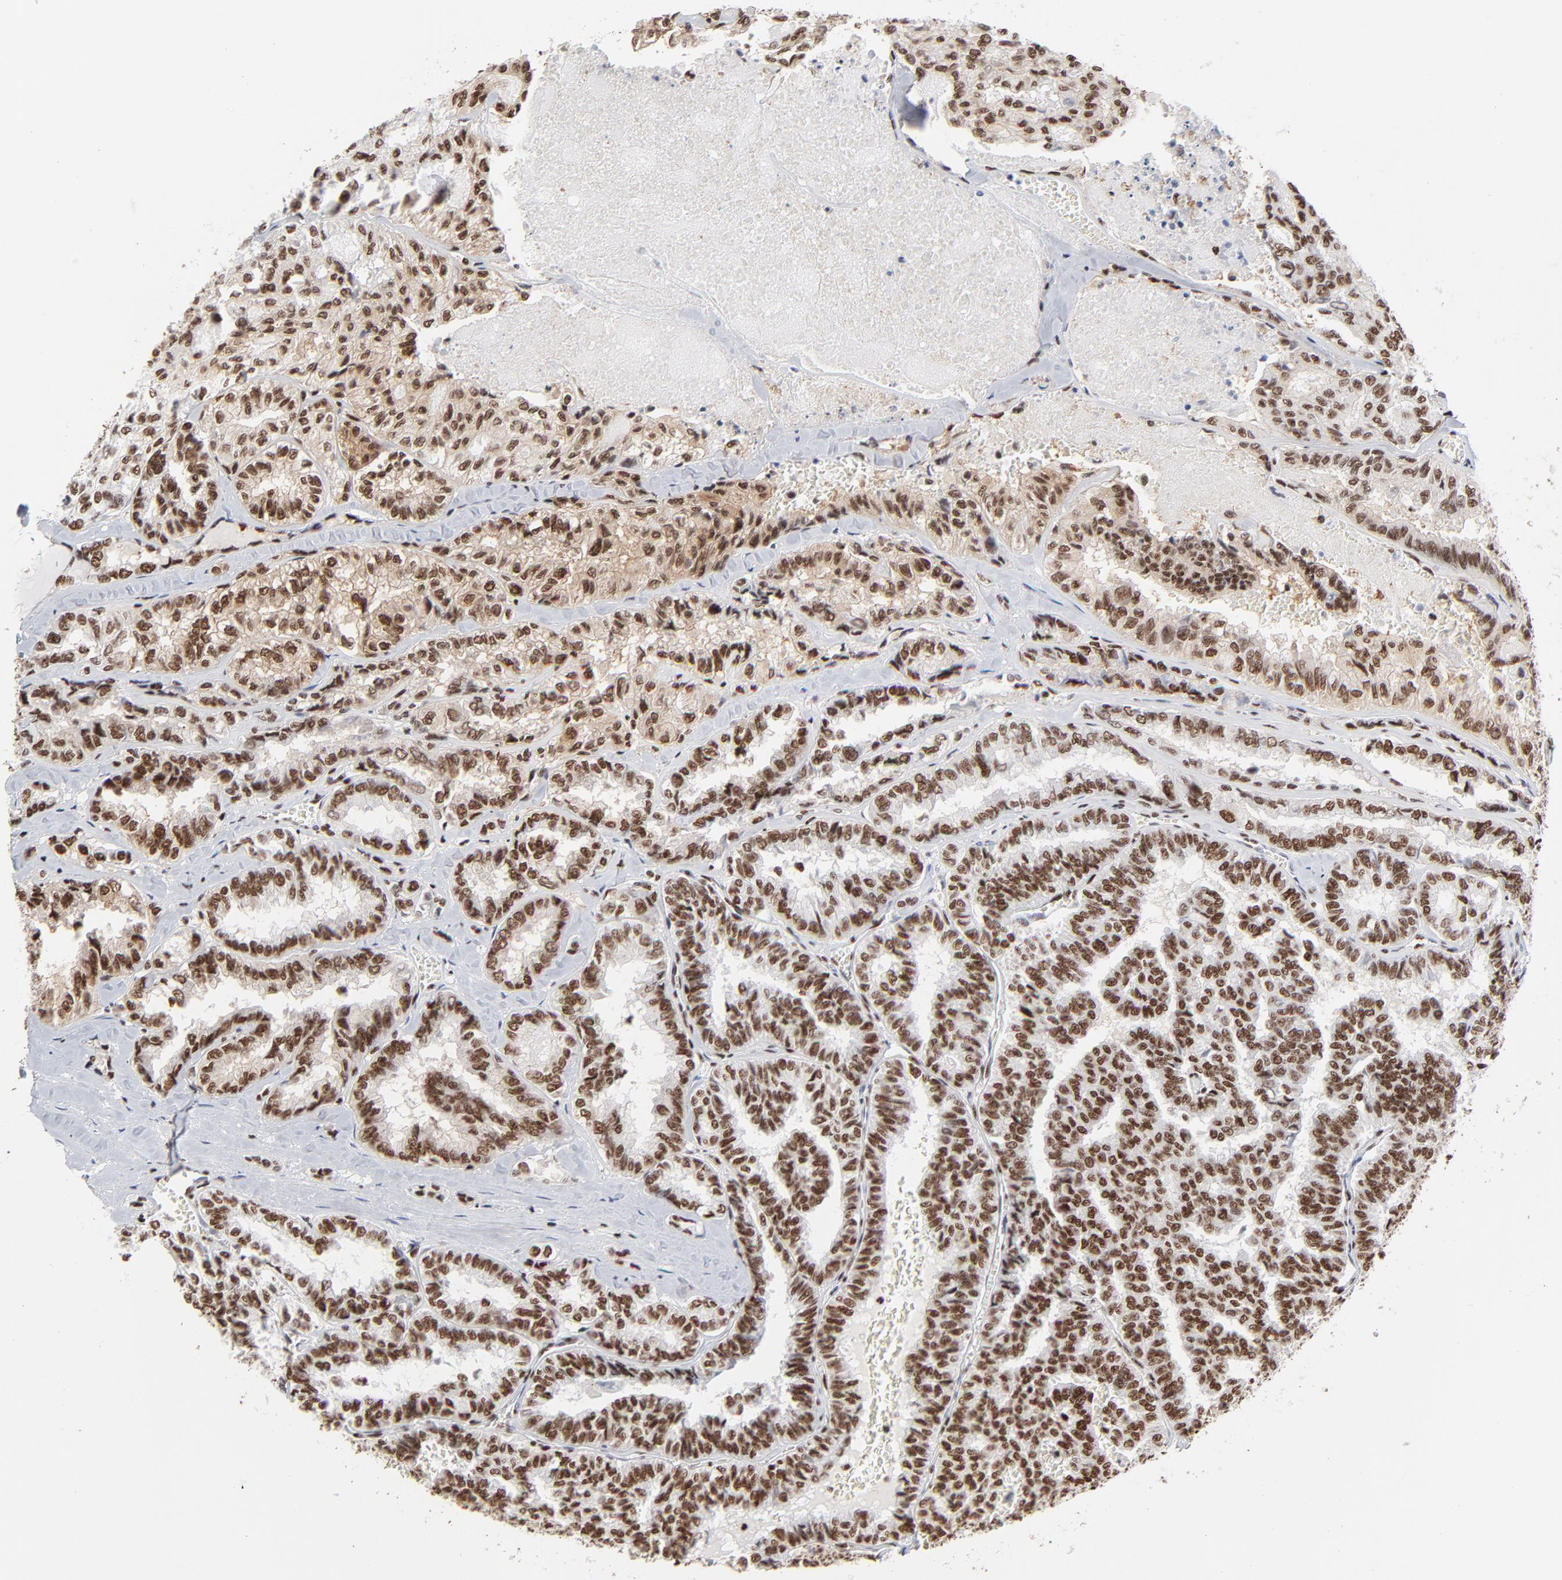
{"staining": {"intensity": "strong", "quantity": ">75%", "location": "nuclear"}, "tissue": "thyroid cancer", "cell_type": "Tumor cells", "image_type": "cancer", "snomed": [{"axis": "morphology", "description": "Papillary adenocarcinoma, NOS"}, {"axis": "topography", "description": "Thyroid gland"}], "caption": "Protein analysis of papillary adenocarcinoma (thyroid) tissue displays strong nuclear staining in approximately >75% of tumor cells. The staining was performed using DAB (3,3'-diaminobenzidine), with brown indicating positive protein expression. Nuclei are stained blue with hematoxylin.", "gene": "CREB1", "patient": {"sex": "female", "age": 35}}